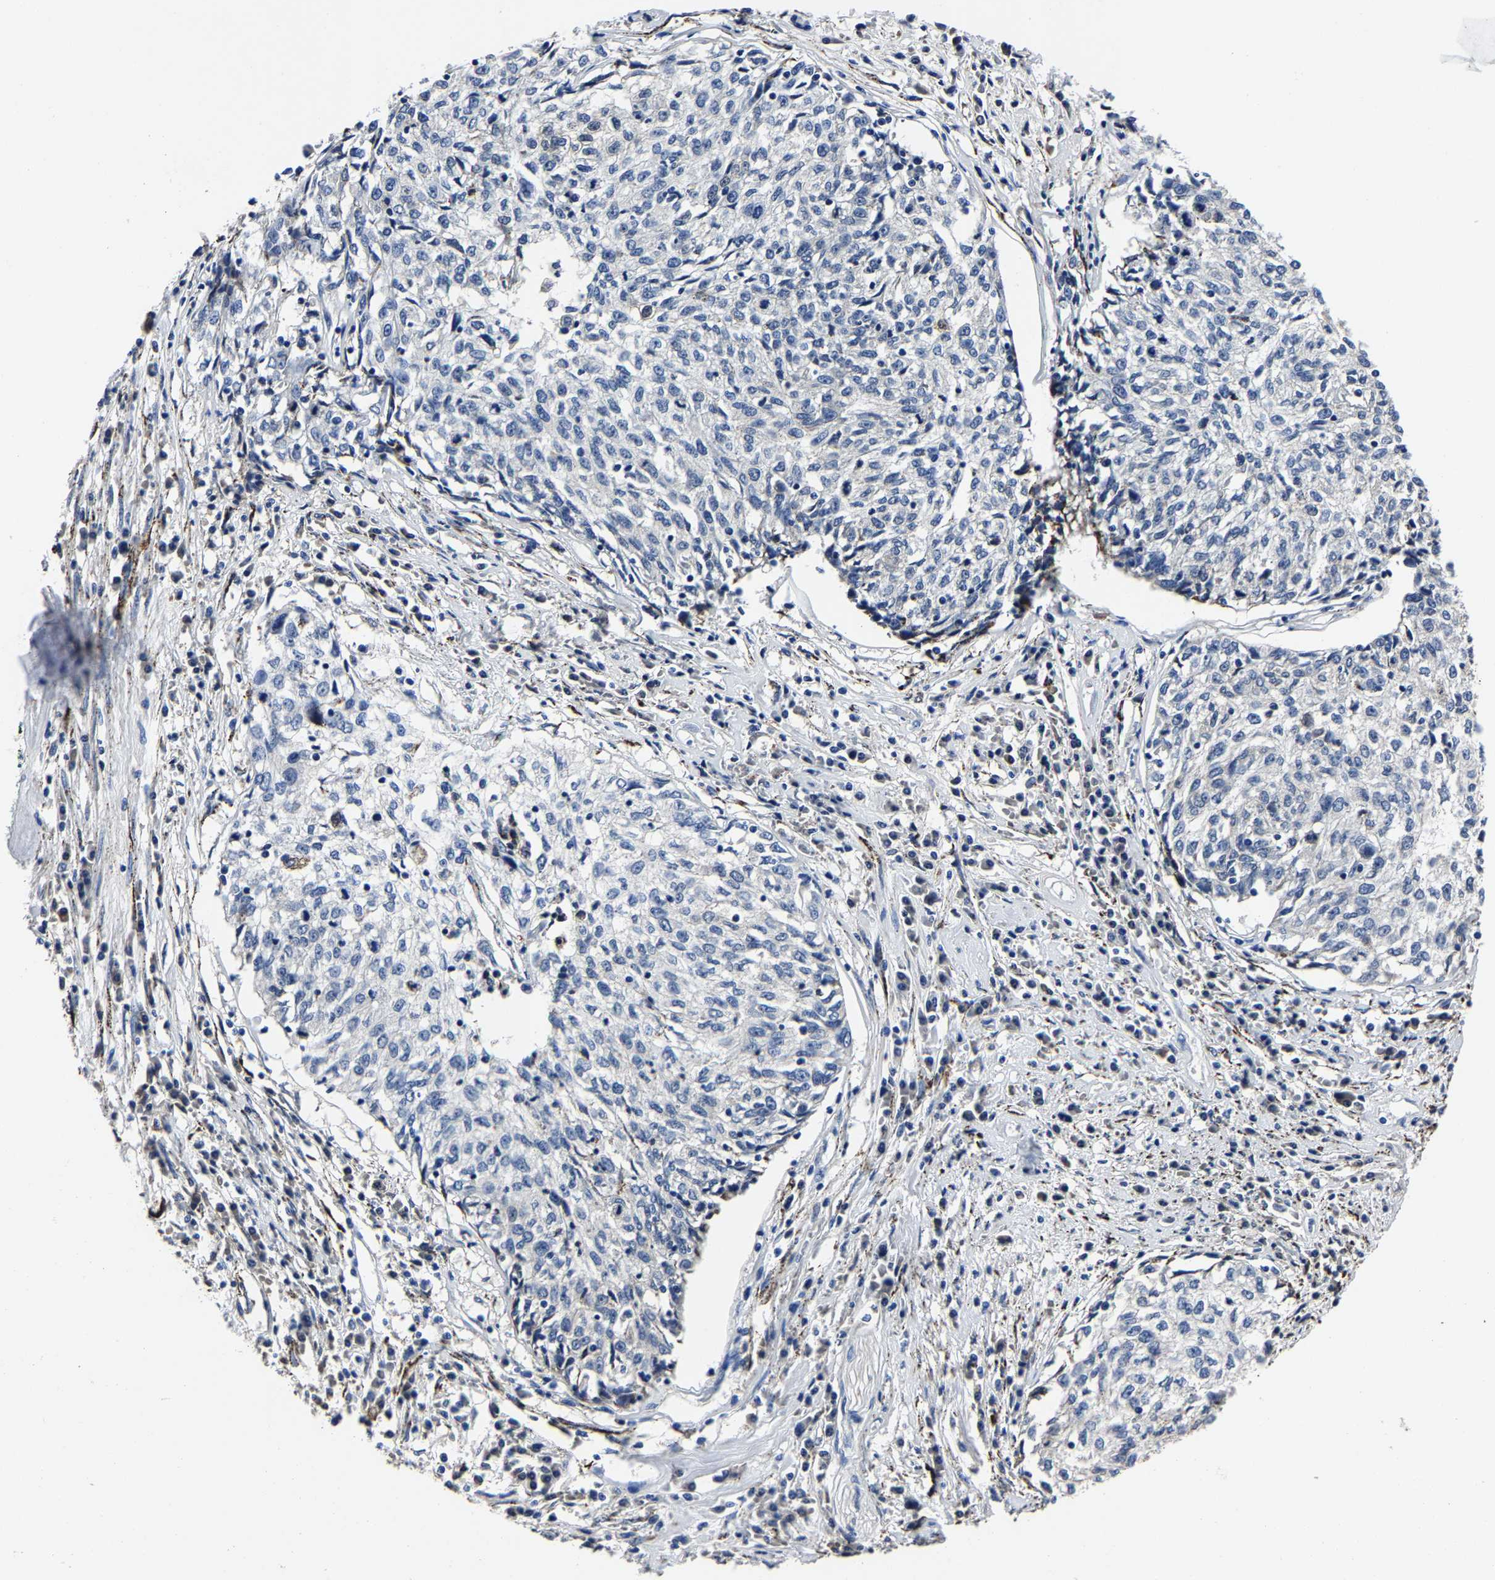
{"staining": {"intensity": "negative", "quantity": "none", "location": "none"}, "tissue": "cervical cancer", "cell_type": "Tumor cells", "image_type": "cancer", "snomed": [{"axis": "morphology", "description": "Squamous cell carcinoma, NOS"}, {"axis": "topography", "description": "Cervix"}], "caption": "Tumor cells show no significant positivity in cervical cancer (squamous cell carcinoma). The staining was performed using DAB (3,3'-diaminobenzidine) to visualize the protein expression in brown, while the nuclei were stained in blue with hematoxylin (Magnification: 20x).", "gene": "PSPH", "patient": {"sex": "female", "age": 57}}